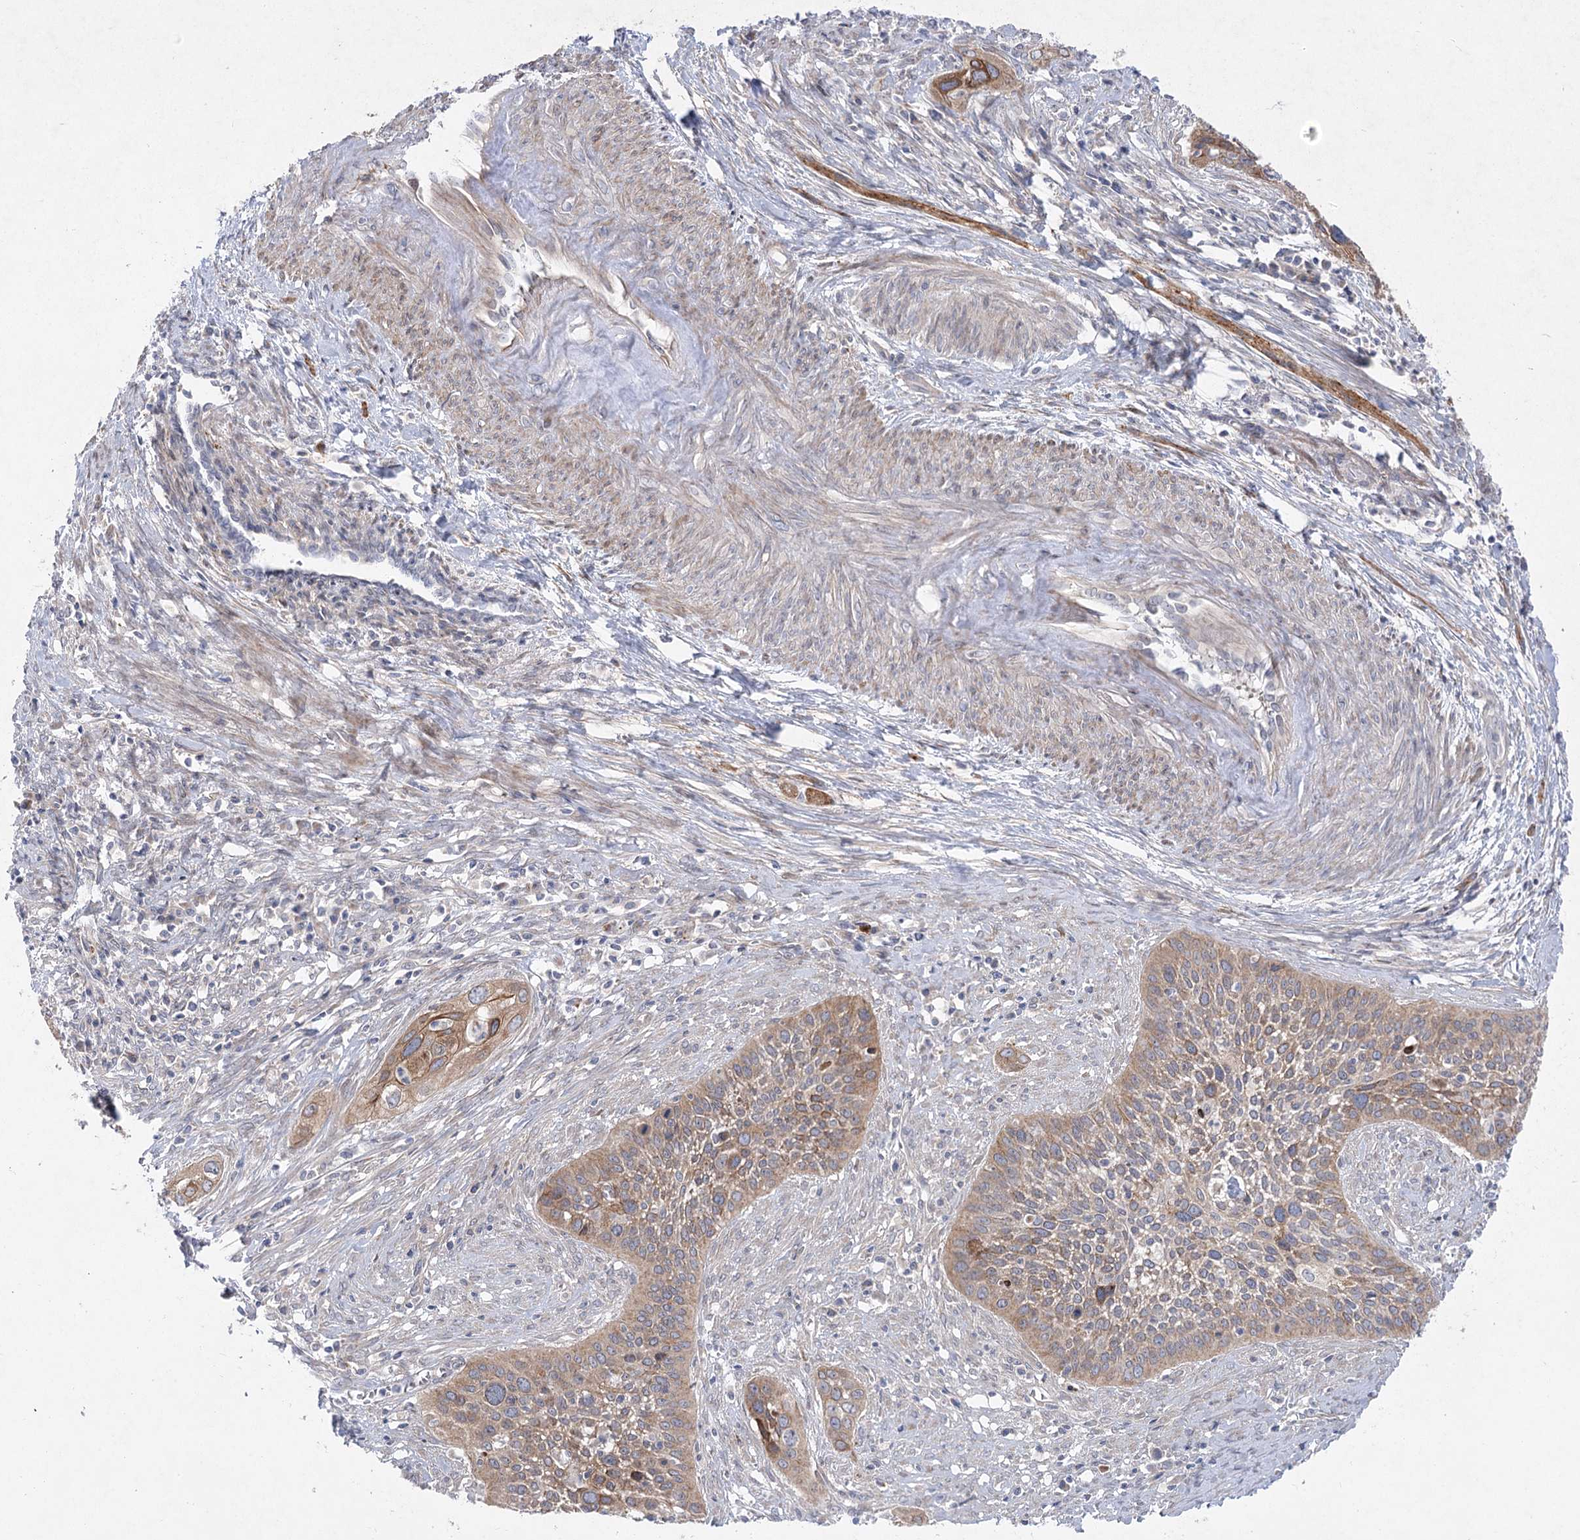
{"staining": {"intensity": "moderate", "quantity": ">75%", "location": "cytoplasmic/membranous"}, "tissue": "cervical cancer", "cell_type": "Tumor cells", "image_type": "cancer", "snomed": [{"axis": "morphology", "description": "Squamous cell carcinoma, NOS"}, {"axis": "topography", "description": "Cervix"}], "caption": "Immunohistochemistry (DAB) staining of human cervical squamous cell carcinoma exhibits moderate cytoplasmic/membranous protein expression in about >75% of tumor cells. The protein of interest is stained brown, and the nuclei are stained in blue (DAB (3,3'-diaminobenzidine) IHC with brightfield microscopy, high magnification).", "gene": "SH3BP5L", "patient": {"sex": "female", "age": 34}}